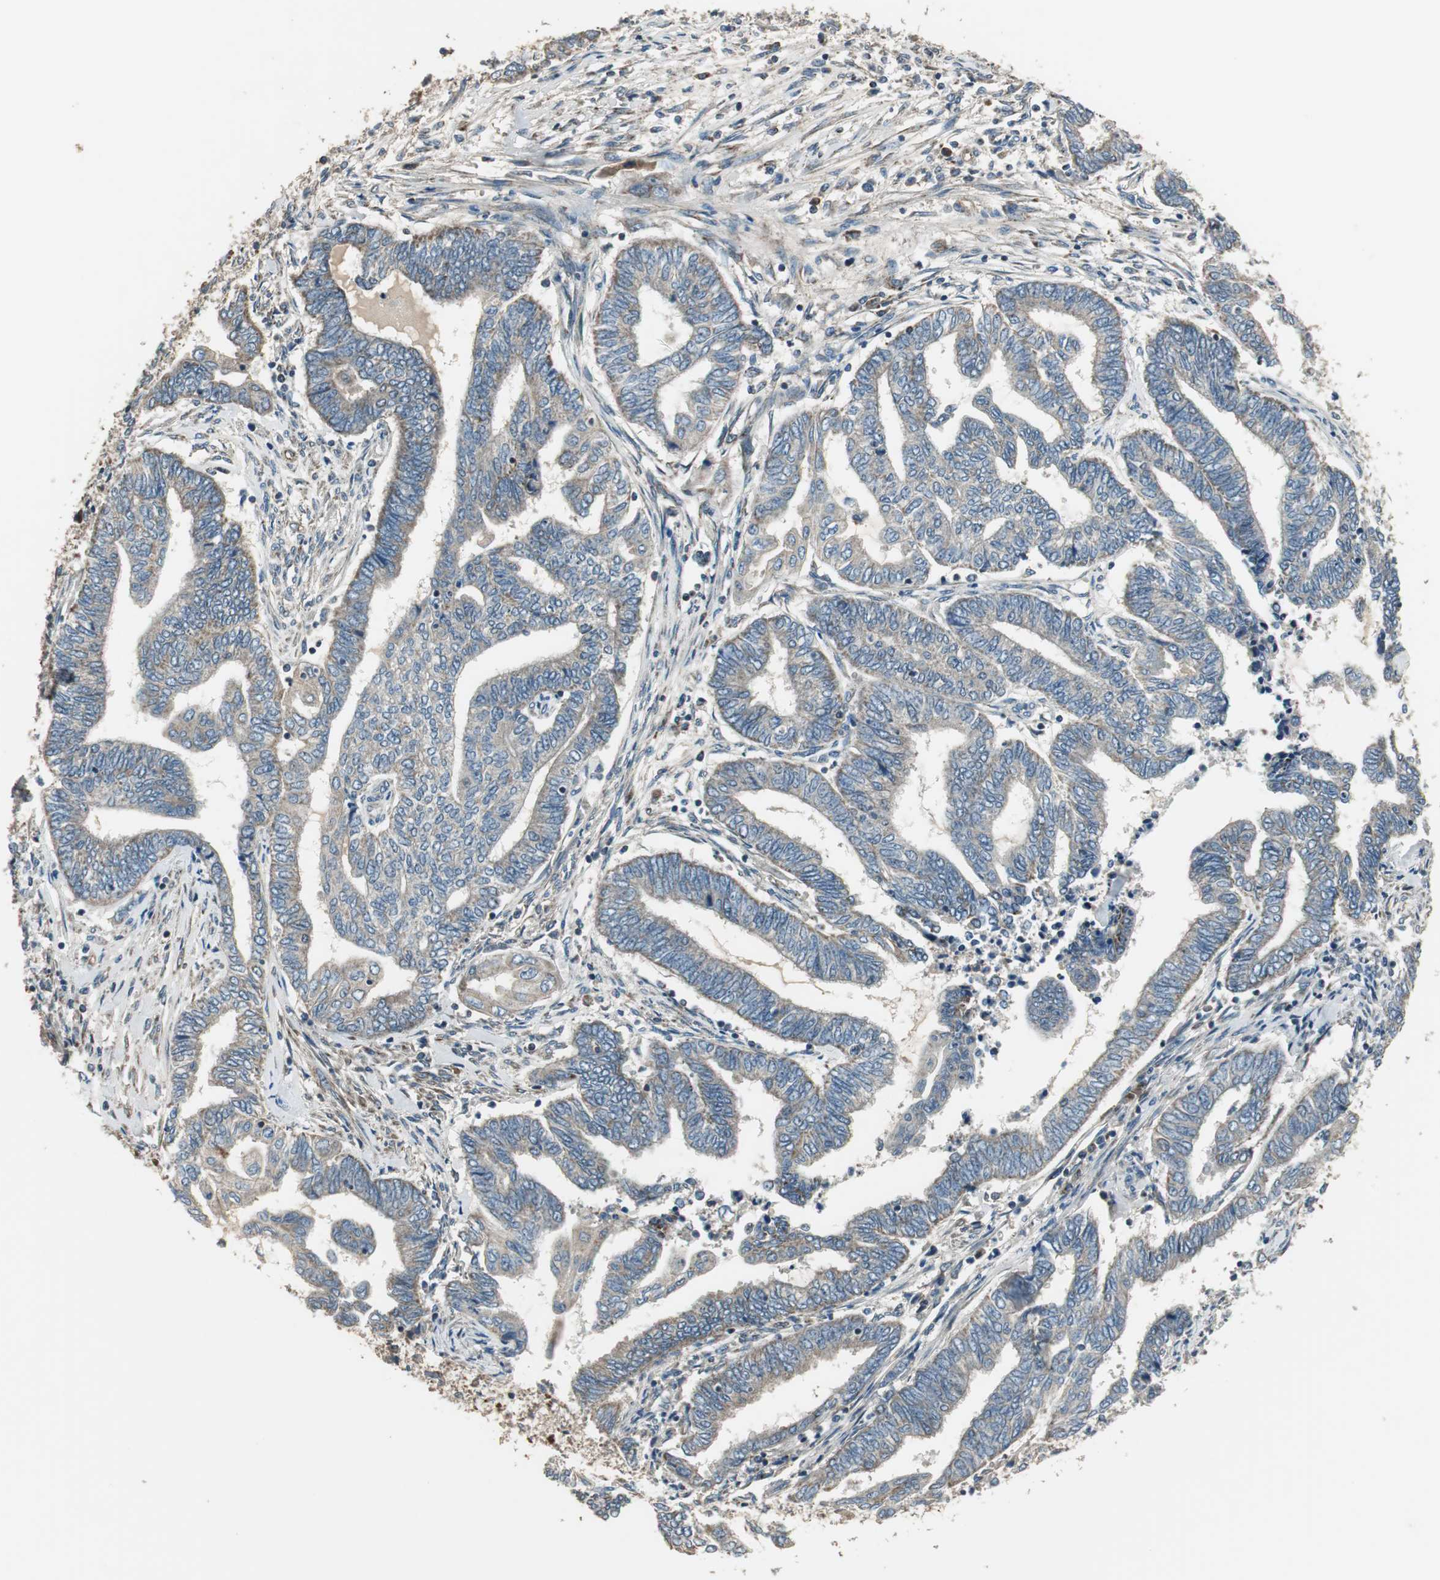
{"staining": {"intensity": "weak", "quantity": ">75%", "location": "cytoplasmic/membranous"}, "tissue": "endometrial cancer", "cell_type": "Tumor cells", "image_type": "cancer", "snomed": [{"axis": "morphology", "description": "Adenocarcinoma, NOS"}, {"axis": "topography", "description": "Uterus"}, {"axis": "topography", "description": "Endometrium"}], "caption": "Approximately >75% of tumor cells in human adenocarcinoma (endometrial) display weak cytoplasmic/membranous protein expression as visualized by brown immunohistochemical staining.", "gene": "MSTO1", "patient": {"sex": "female", "age": 70}}